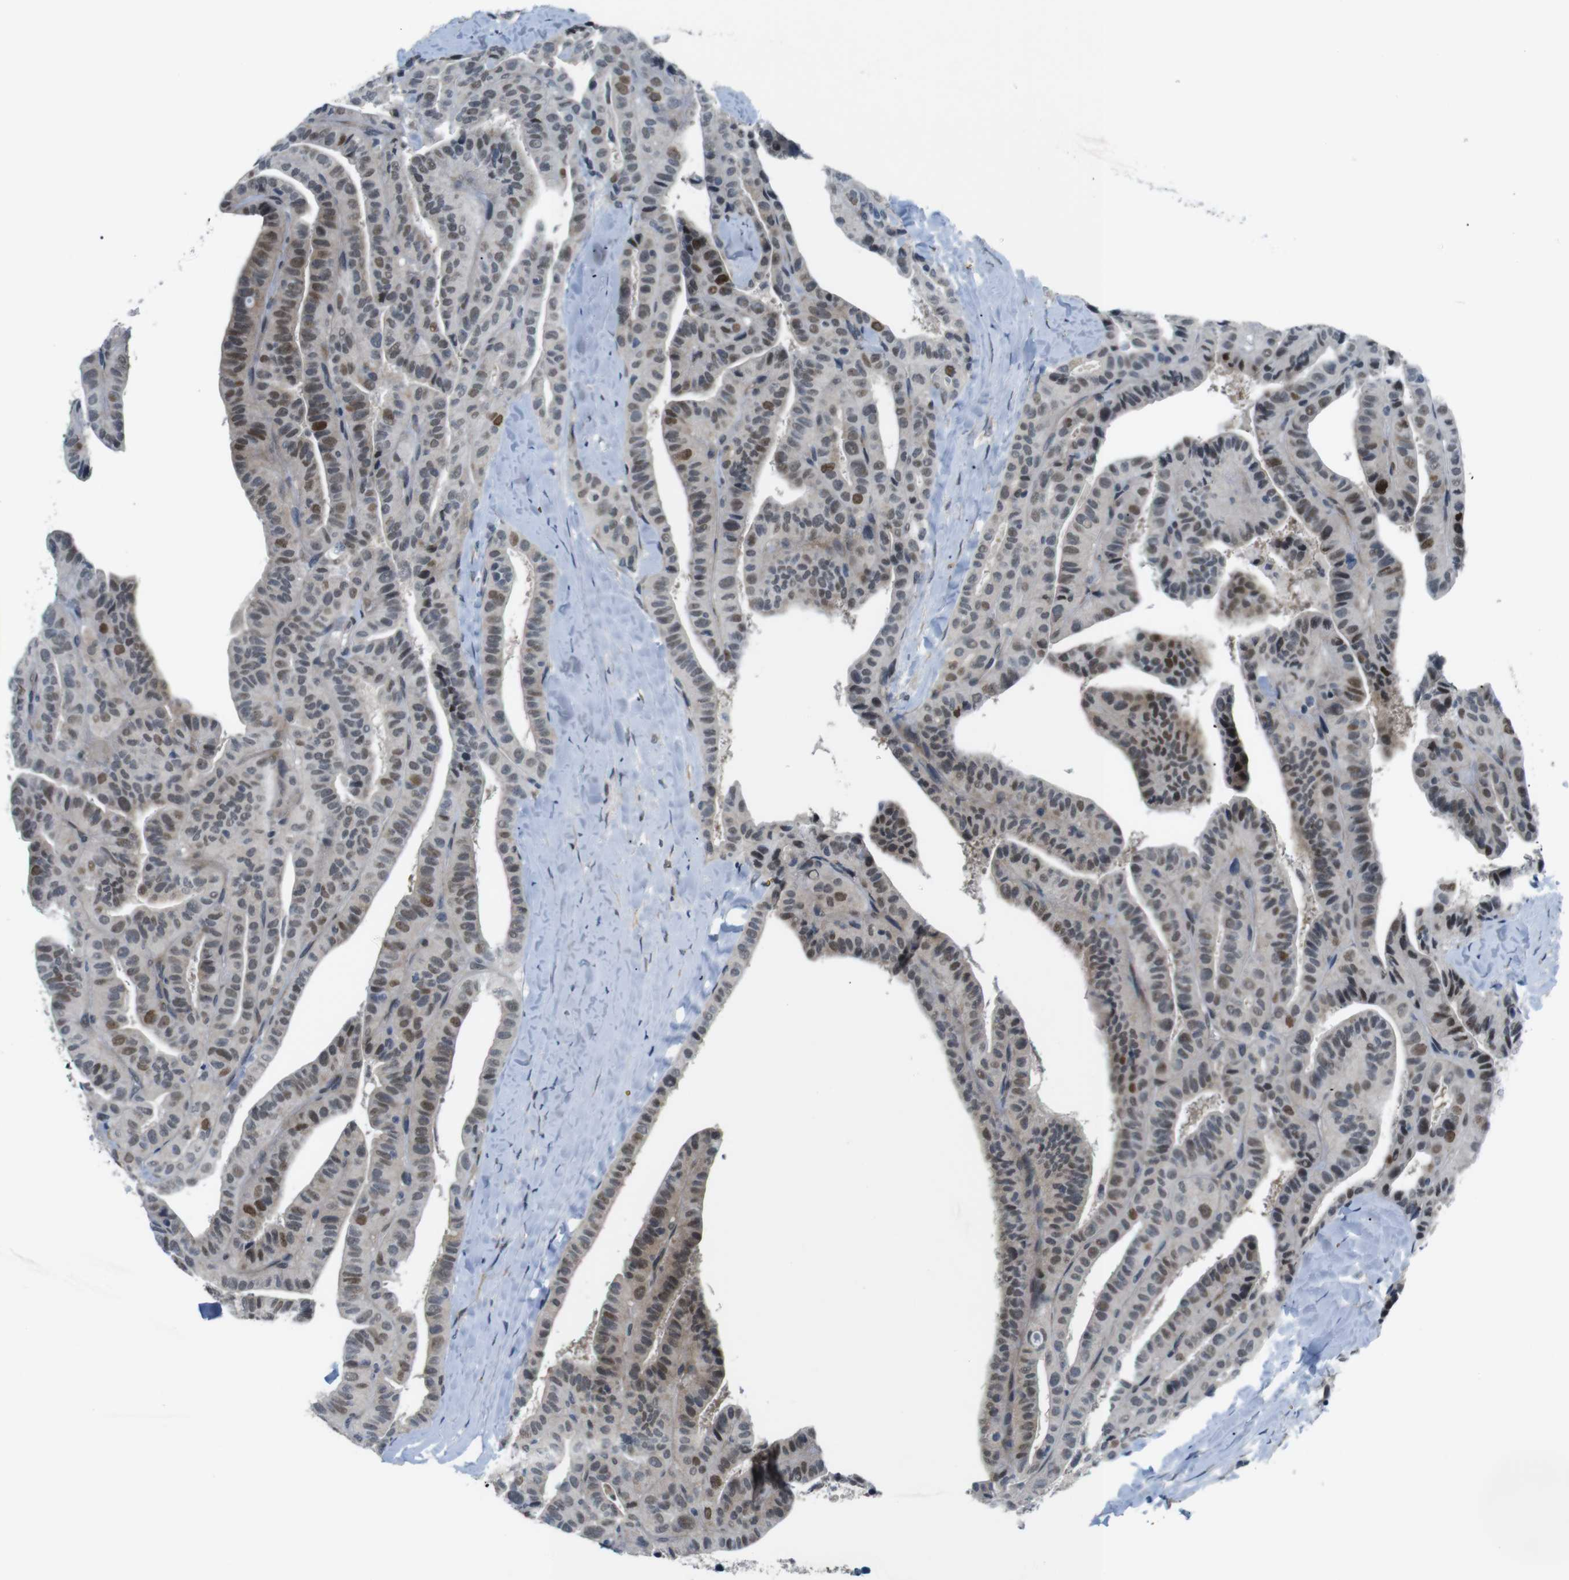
{"staining": {"intensity": "strong", "quantity": "<25%", "location": "cytoplasmic/membranous,nuclear"}, "tissue": "thyroid cancer", "cell_type": "Tumor cells", "image_type": "cancer", "snomed": [{"axis": "morphology", "description": "Papillary adenocarcinoma, NOS"}, {"axis": "topography", "description": "Thyroid gland"}], "caption": "Thyroid papillary adenocarcinoma was stained to show a protein in brown. There is medium levels of strong cytoplasmic/membranous and nuclear staining in about <25% of tumor cells. Nuclei are stained in blue.", "gene": "SMCO2", "patient": {"sex": "male", "age": 77}}